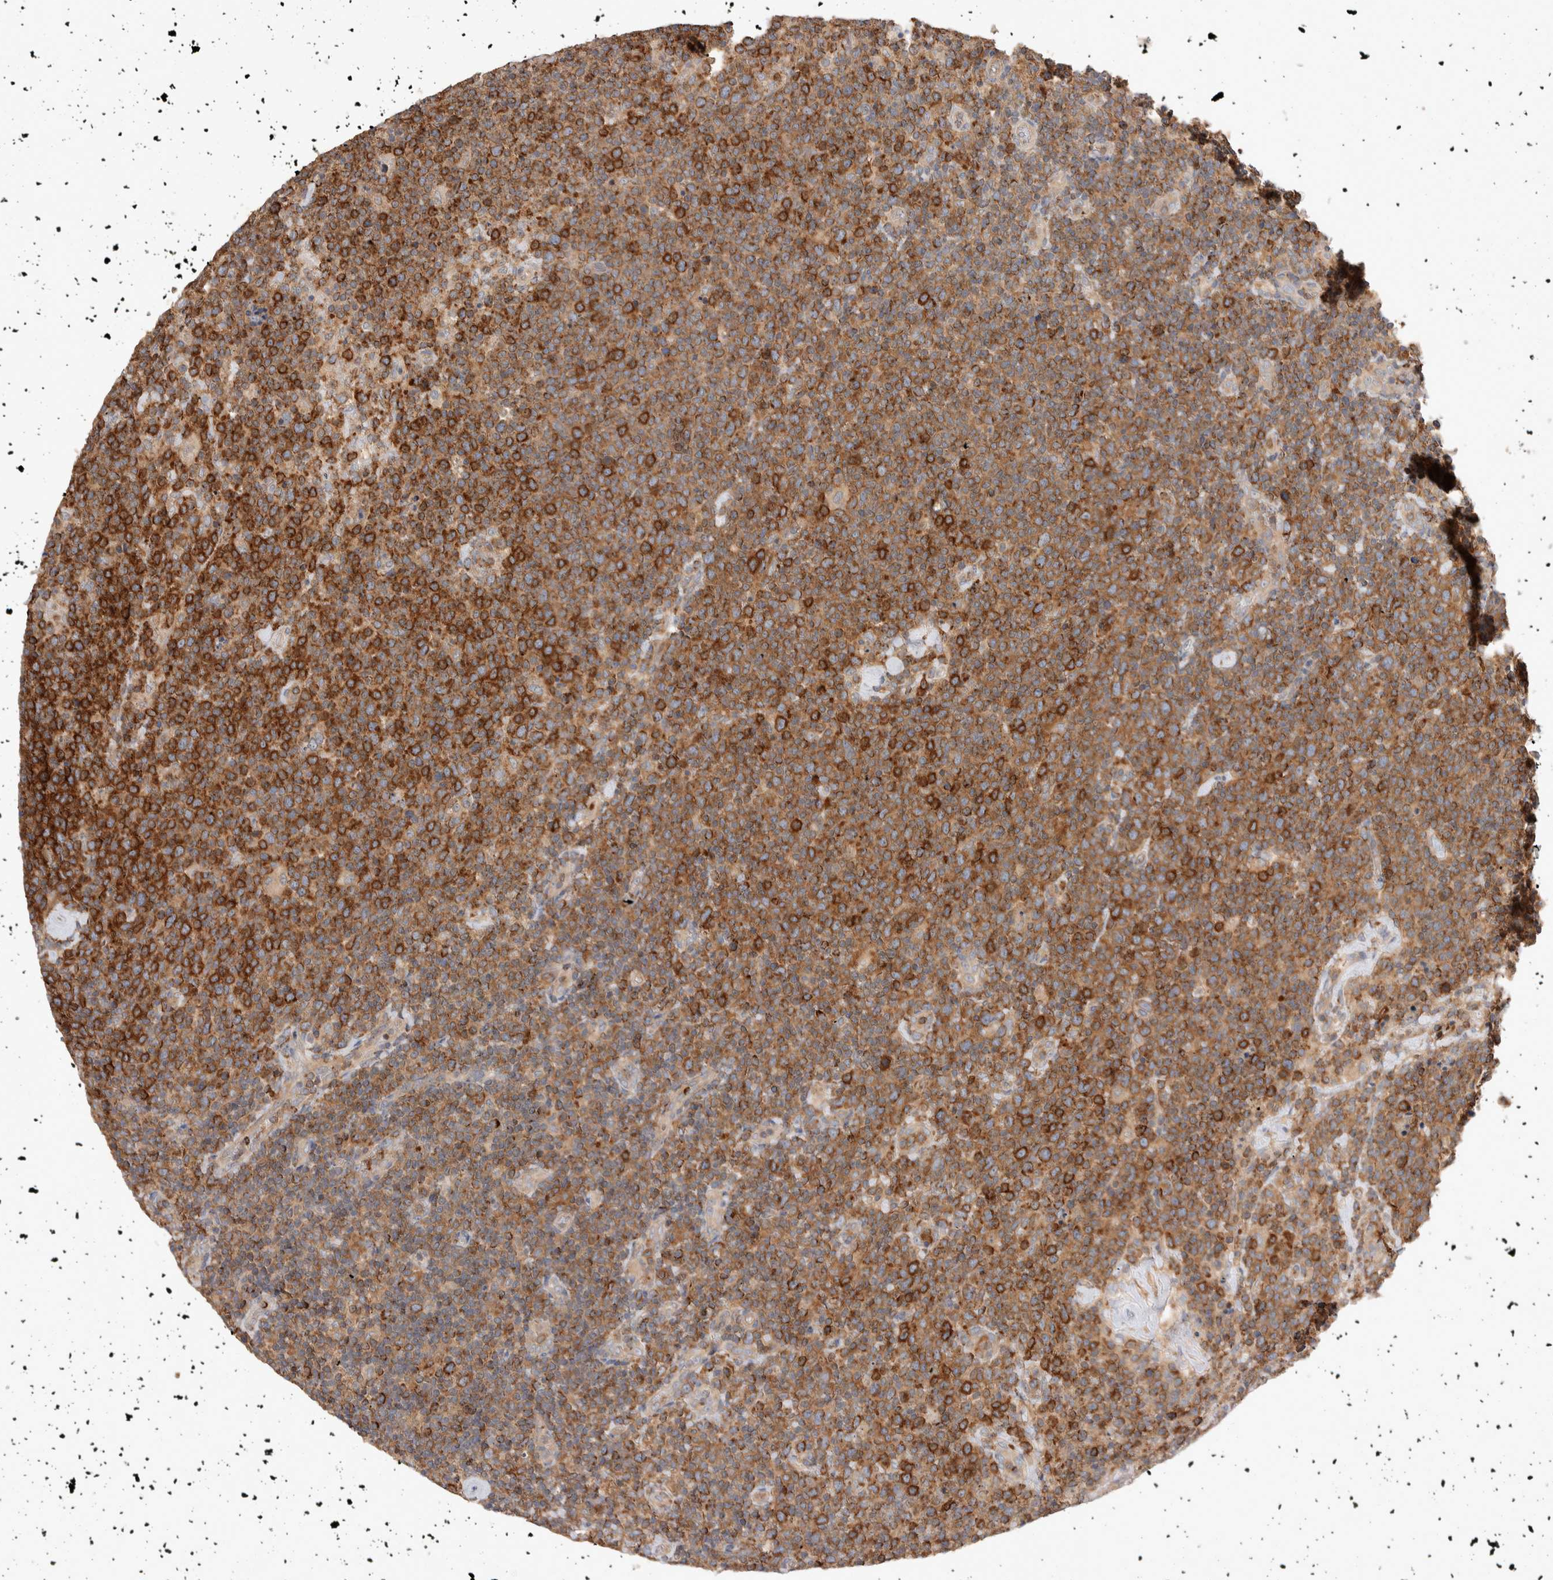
{"staining": {"intensity": "strong", "quantity": ">75%", "location": "cytoplasmic/membranous"}, "tissue": "lymphoma", "cell_type": "Tumor cells", "image_type": "cancer", "snomed": [{"axis": "morphology", "description": "Malignant lymphoma, non-Hodgkin's type, High grade"}, {"axis": "topography", "description": "Lymph node"}], "caption": "Strong cytoplasmic/membranous protein expression is seen in about >75% of tumor cells in lymphoma.", "gene": "DEPTOR", "patient": {"sex": "male", "age": 61}}